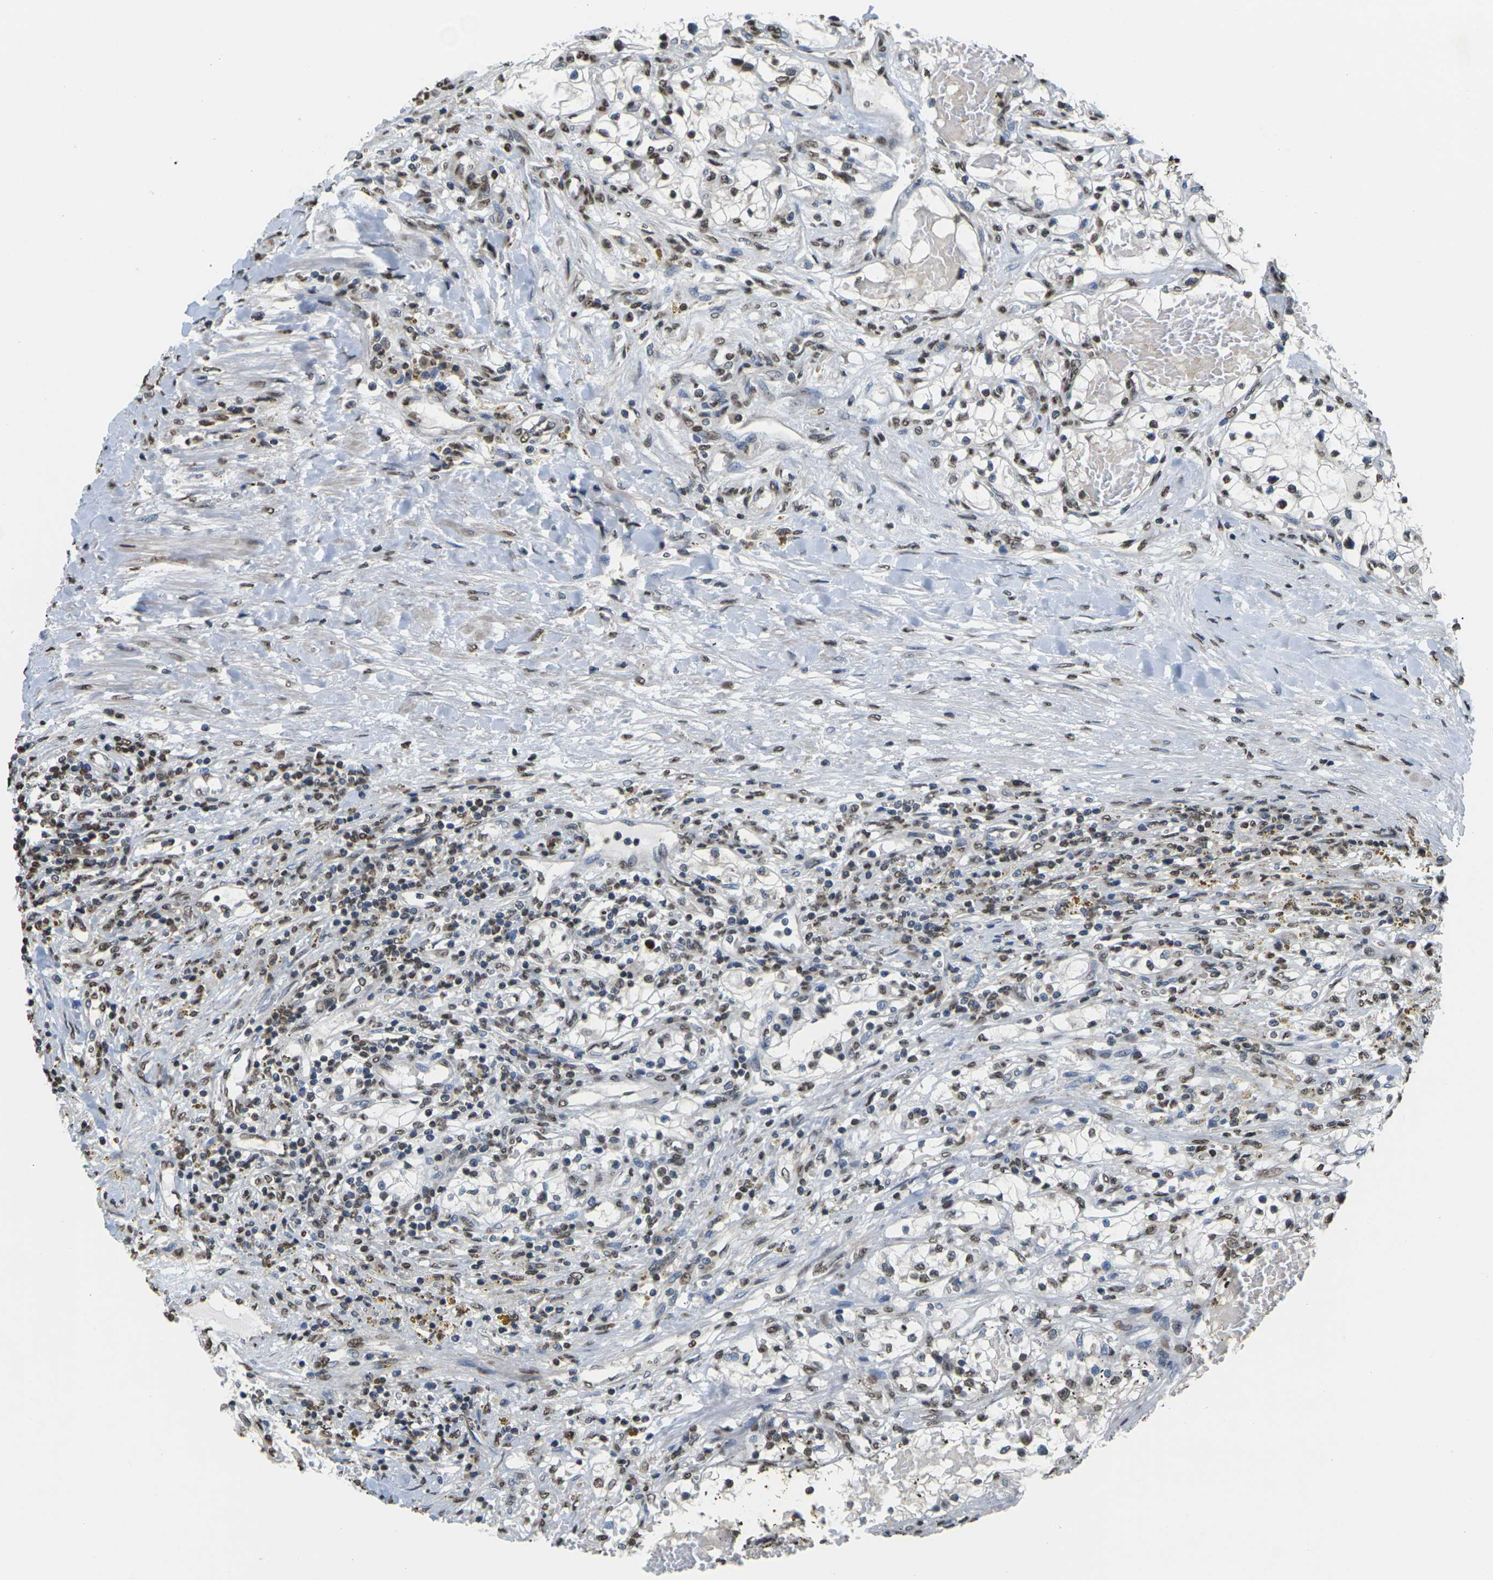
{"staining": {"intensity": "moderate", "quantity": ">75%", "location": "nuclear"}, "tissue": "renal cancer", "cell_type": "Tumor cells", "image_type": "cancer", "snomed": [{"axis": "morphology", "description": "Adenocarcinoma, NOS"}, {"axis": "topography", "description": "Kidney"}], "caption": "Immunohistochemistry image of neoplastic tissue: human adenocarcinoma (renal) stained using immunohistochemistry demonstrates medium levels of moderate protein expression localized specifically in the nuclear of tumor cells, appearing as a nuclear brown color.", "gene": "EMSY", "patient": {"sex": "male", "age": 68}}